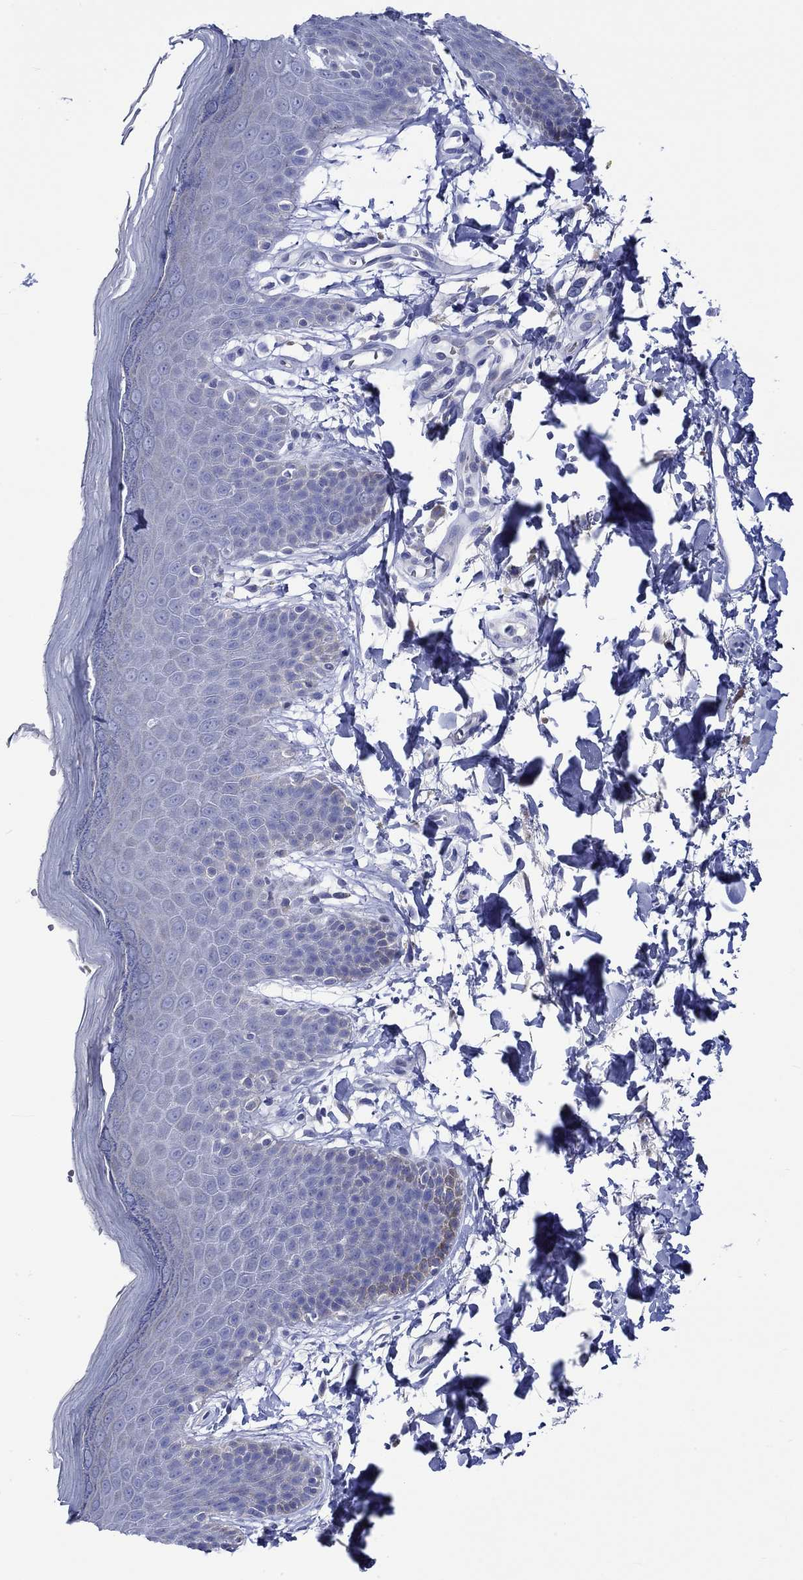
{"staining": {"intensity": "negative", "quantity": "none", "location": "none"}, "tissue": "skin", "cell_type": "Epidermal cells", "image_type": "normal", "snomed": [{"axis": "morphology", "description": "Normal tissue, NOS"}, {"axis": "topography", "description": "Anal"}], "caption": "Immunohistochemical staining of normal skin demonstrates no significant staining in epidermal cells. The staining is performed using DAB brown chromogen with nuclei counter-stained in using hematoxylin.", "gene": "NRIP3", "patient": {"sex": "male", "age": 53}}